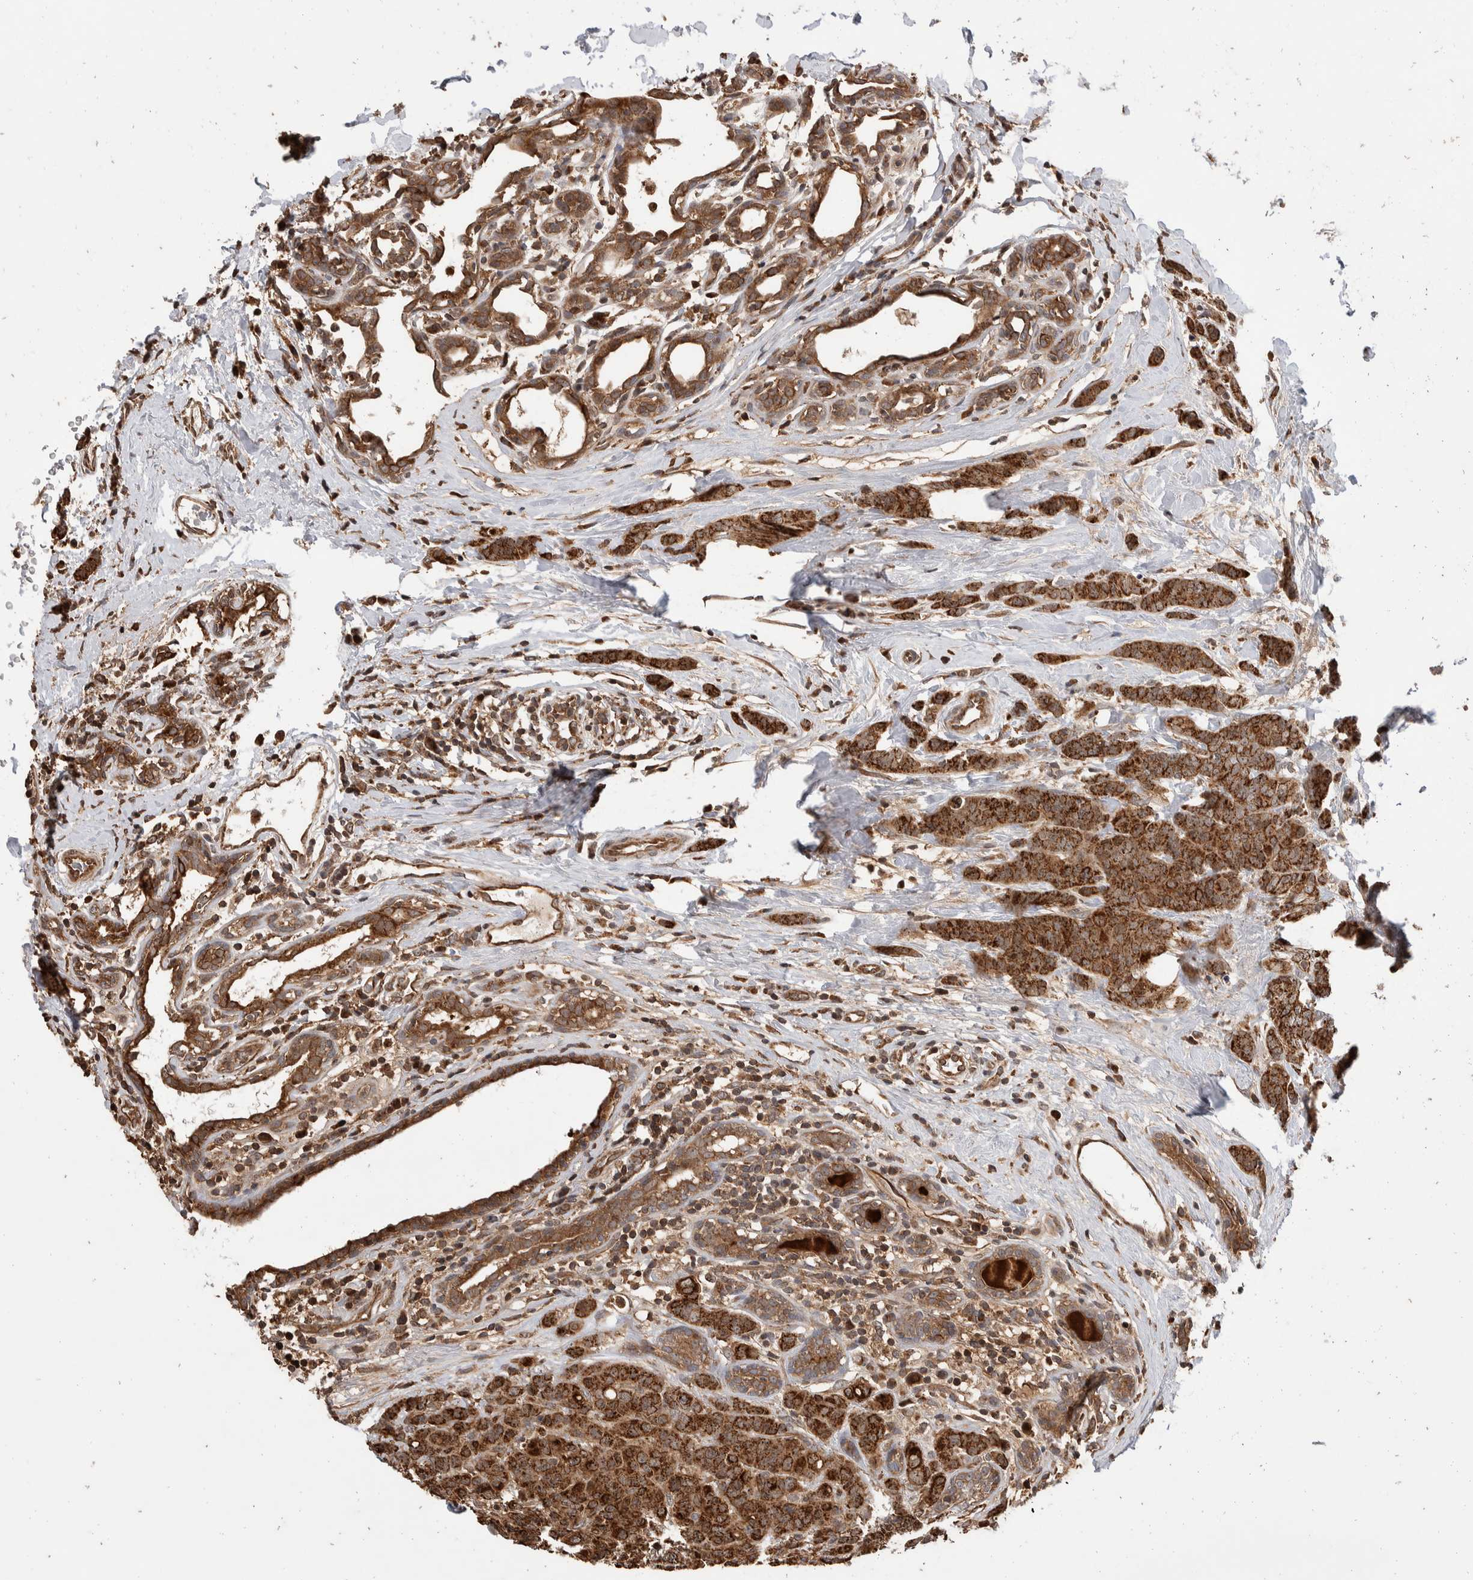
{"staining": {"intensity": "strong", "quantity": ">75%", "location": "cytoplasmic/membranous"}, "tissue": "breast cancer", "cell_type": "Tumor cells", "image_type": "cancer", "snomed": [{"axis": "morphology", "description": "Normal tissue, NOS"}, {"axis": "morphology", "description": "Duct carcinoma"}, {"axis": "topography", "description": "Breast"}], "caption": "Immunohistochemical staining of human breast cancer reveals high levels of strong cytoplasmic/membranous protein staining in about >75% of tumor cells. The protein is shown in brown color, while the nuclei are stained blue.", "gene": "ABHD11", "patient": {"sex": "female", "age": 40}}